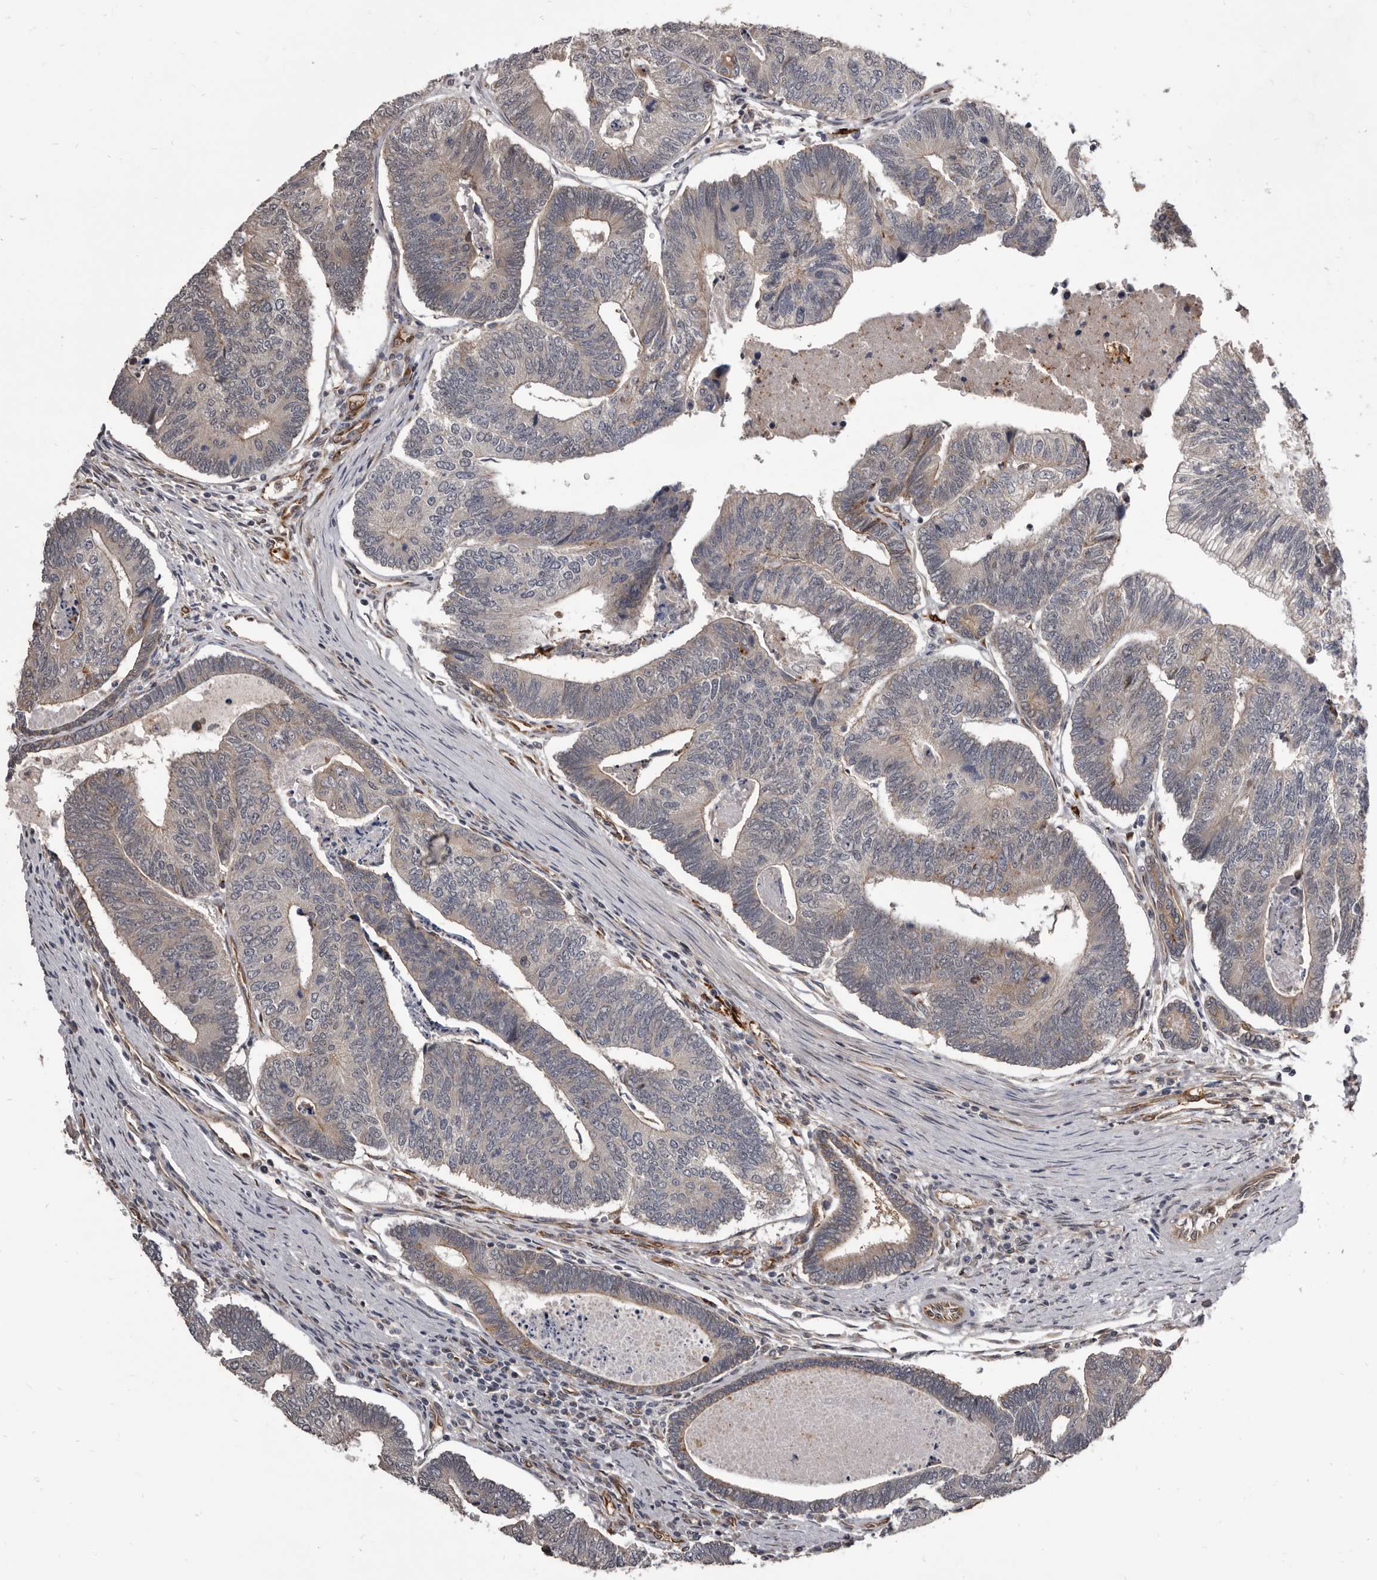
{"staining": {"intensity": "weak", "quantity": ">75%", "location": "cytoplasmic/membranous"}, "tissue": "colorectal cancer", "cell_type": "Tumor cells", "image_type": "cancer", "snomed": [{"axis": "morphology", "description": "Adenocarcinoma, NOS"}, {"axis": "topography", "description": "Colon"}], "caption": "Immunohistochemistry histopathology image of neoplastic tissue: colorectal cancer (adenocarcinoma) stained using immunohistochemistry (IHC) reveals low levels of weak protein expression localized specifically in the cytoplasmic/membranous of tumor cells, appearing as a cytoplasmic/membranous brown color.", "gene": "ADAMTS20", "patient": {"sex": "female", "age": 67}}